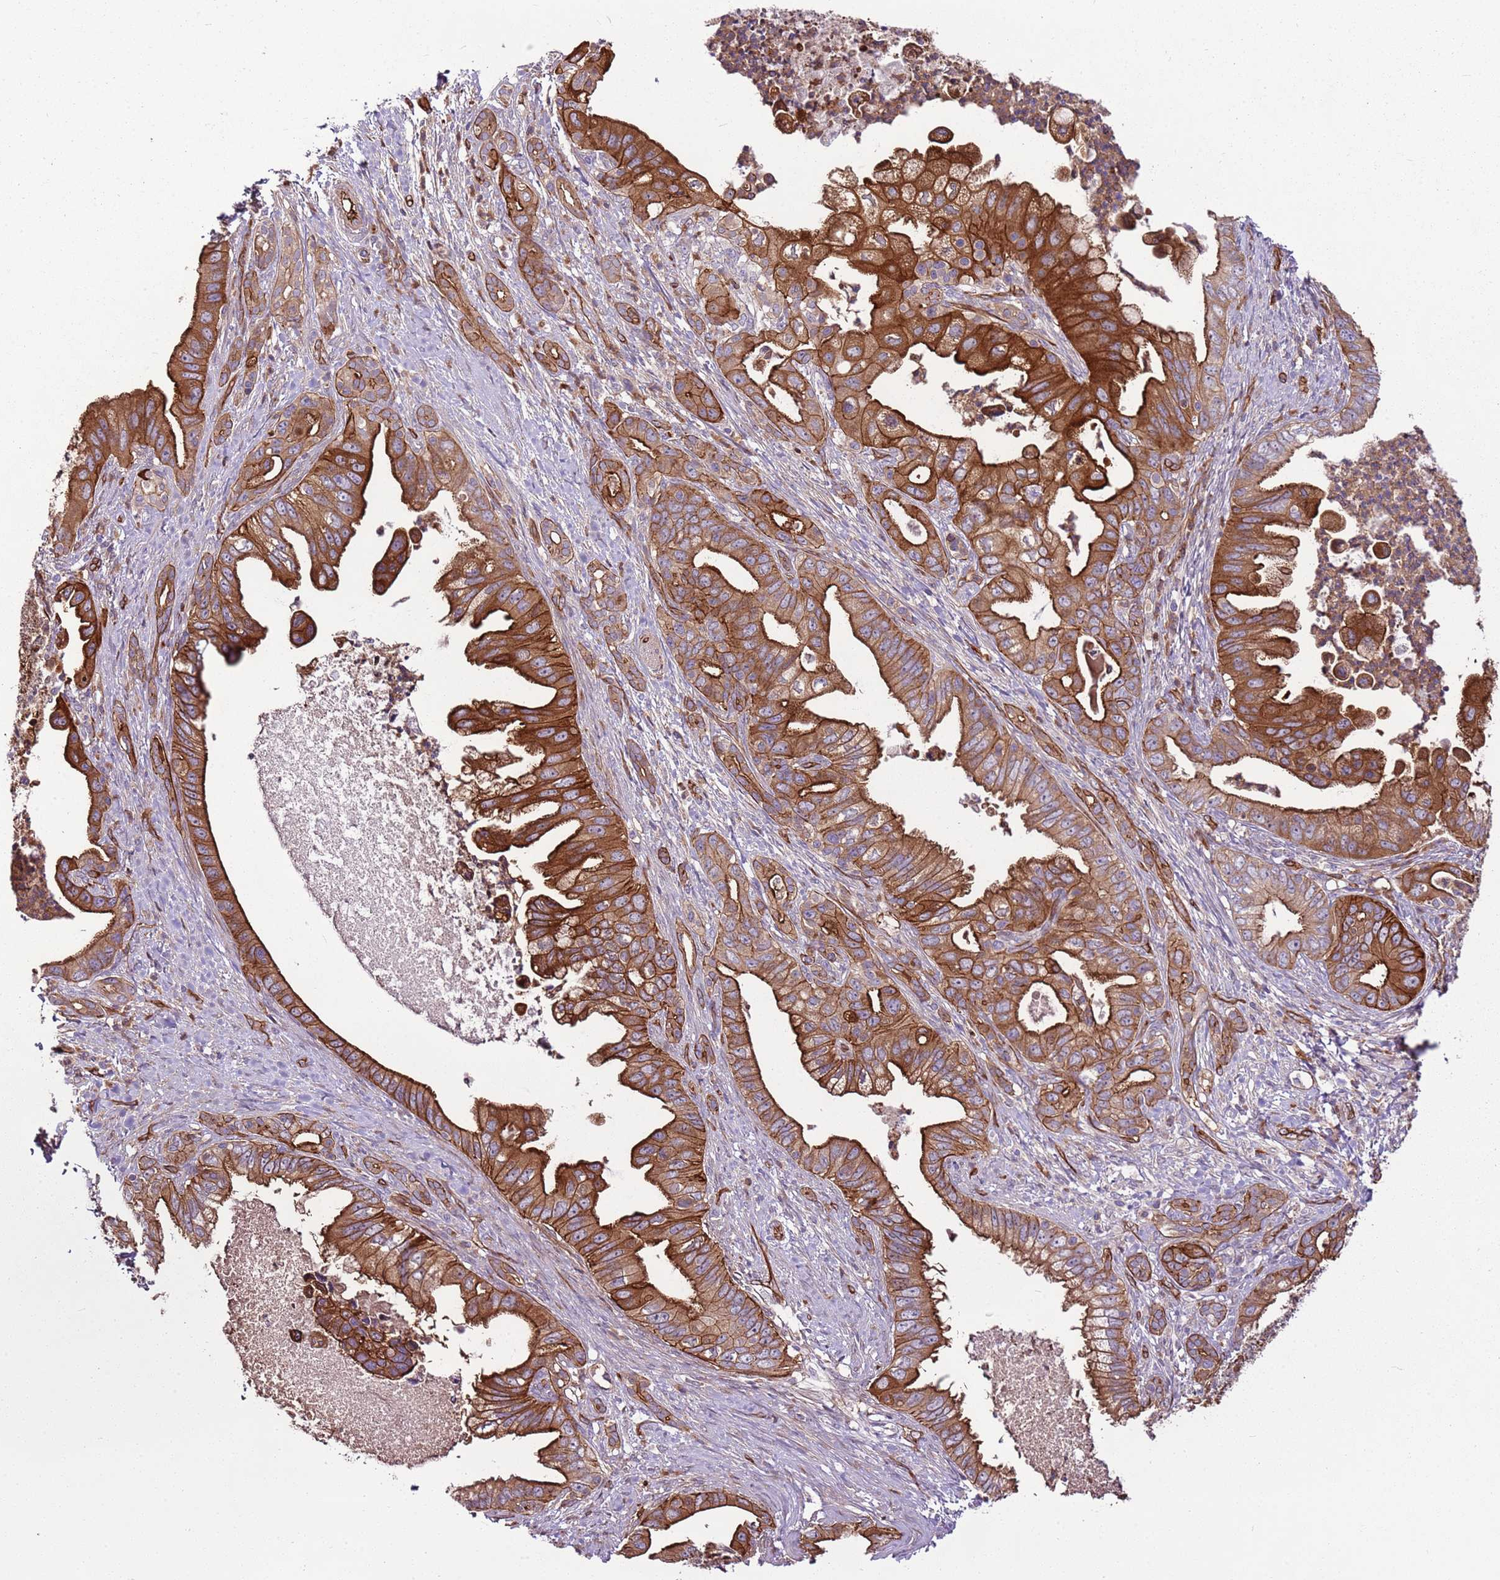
{"staining": {"intensity": "strong", "quantity": ">75%", "location": "cytoplasmic/membranous"}, "tissue": "pancreatic cancer", "cell_type": "Tumor cells", "image_type": "cancer", "snomed": [{"axis": "morphology", "description": "Adenocarcinoma, NOS"}, {"axis": "topography", "description": "Pancreas"}], "caption": "This image exhibits immunohistochemistry staining of human pancreatic cancer (adenocarcinoma), with high strong cytoplasmic/membranous positivity in about >75% of tumor cells.", "gene": "ZNF827", "patient": {"sex": "male", "age": 58}}